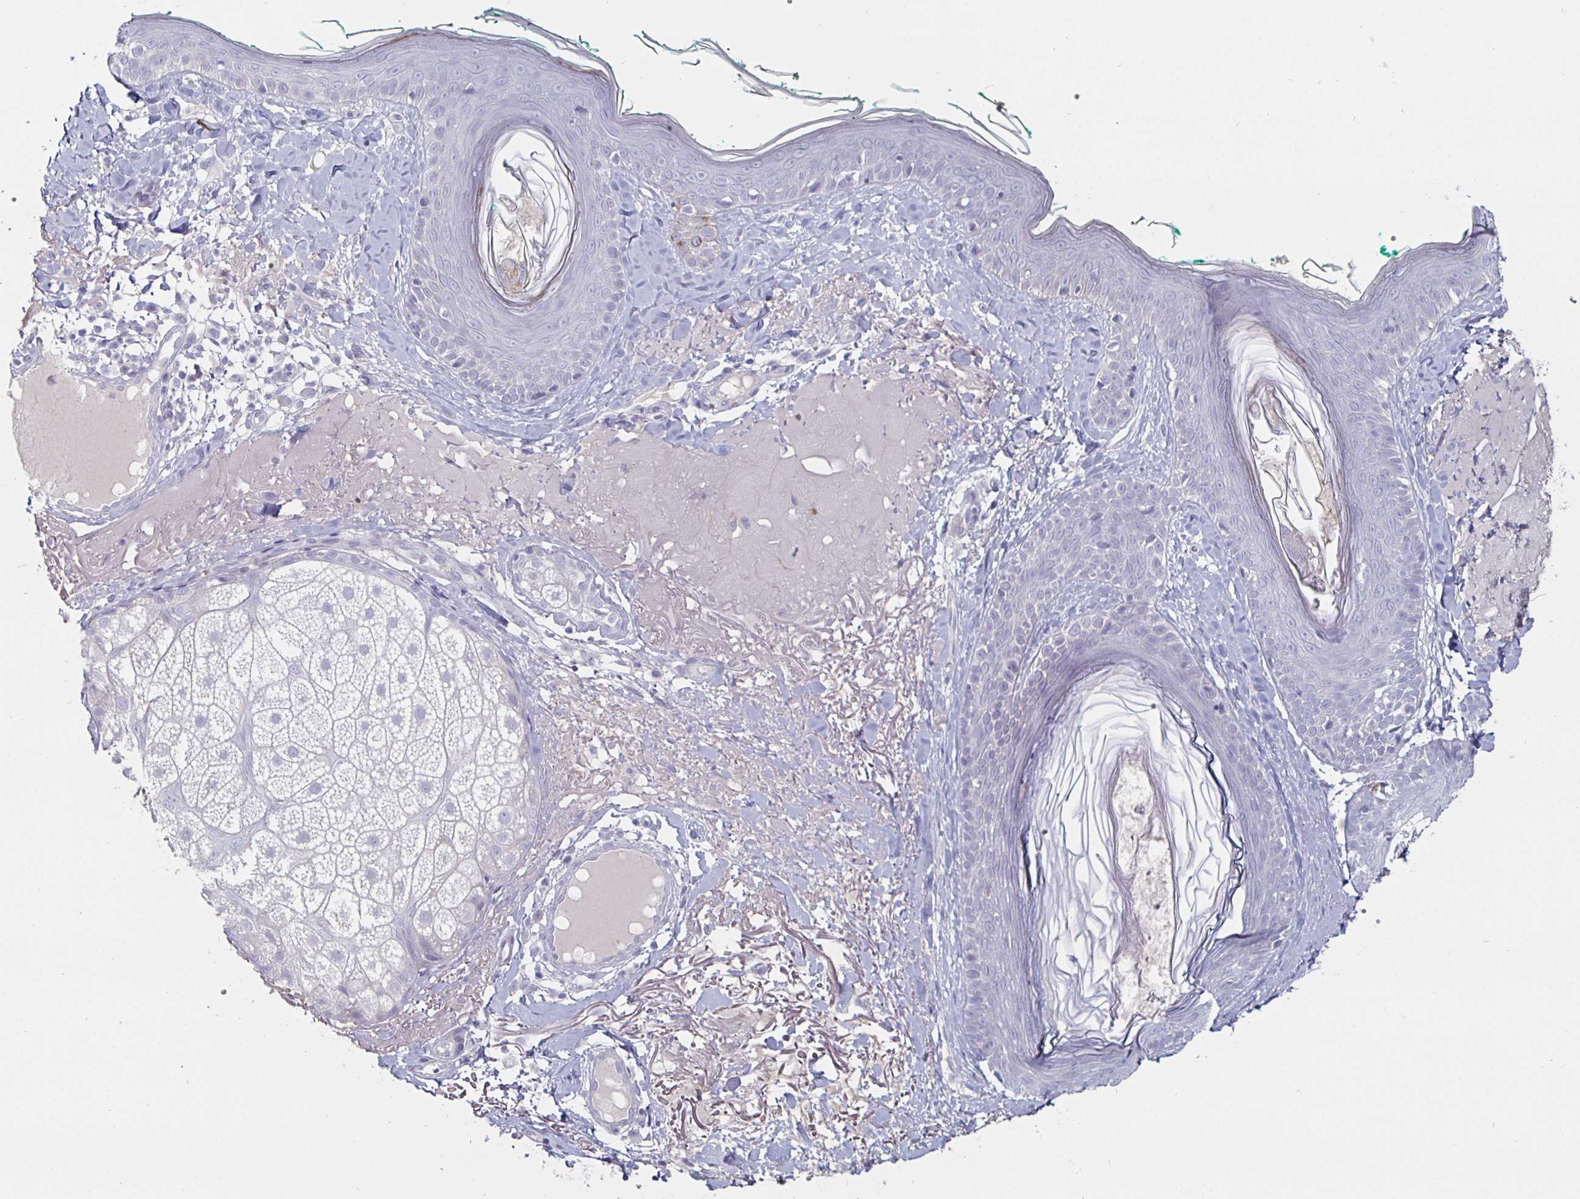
{"staining": {"intensity": "negative", "quantity": "none", "location": "none"}, "tissue": "skin", "cell_type": "Fibroblasts", "image_type": "normal", "snomed": [{"axis": "morphology", "description": "Normal tissue, NOS"}, {"axis": "topography", "description": "Skin"}], "caption": "This is an immunohistochemistry photomicrograph of benign skin. There is no expression in fibroblasts.", "gene": "ENPP1", "patient": {"sex": "male", "age": 73}}